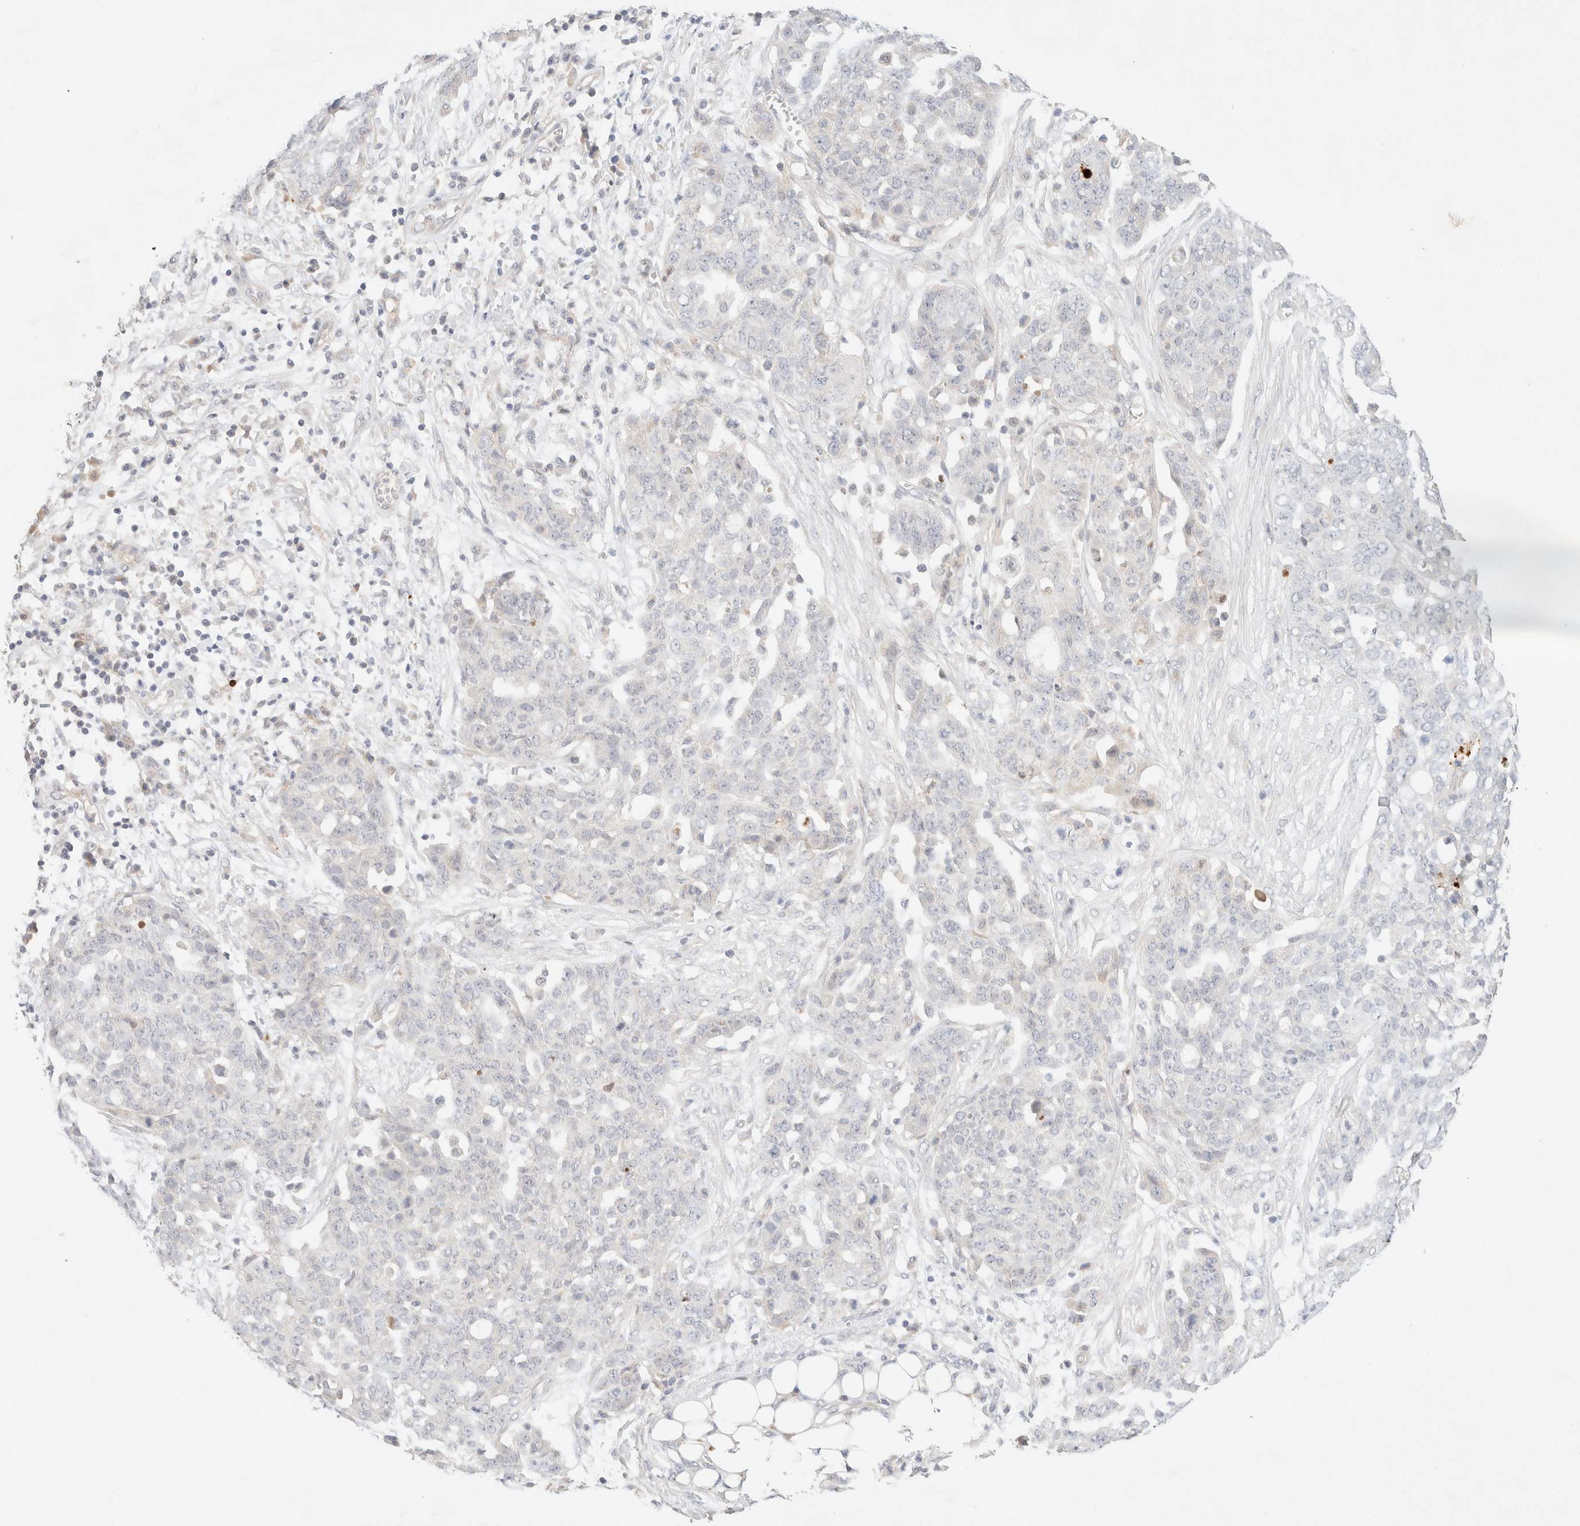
{"staining": {"intensity": "negative", "quantity": "none", "location": "none"}, "tissue": "ovarian cancer", "cell_type": "Tumor cells", "image_type": "cancer", "snomed": [{"axis": "morphology", "description": "Cystadenocarcinoma, serous, NOS"}, {"axis": "topography", "description": "Soft tissue"}, {"axis": "topography", "description": "Ovary"}], "caption": "DAB (3,3'-diaminobenzidine) immunohistochemical staining of serous cystadenocarcinoma (ovarian) exhibits no significant staining in tumor cells. (Stains: DAB IHC with hematoxylin counter stain, Microscopy: brightfield microscopy at high magnification).", "gene": "SNTB1", "patient": {"sex": "female", "age": 57}}